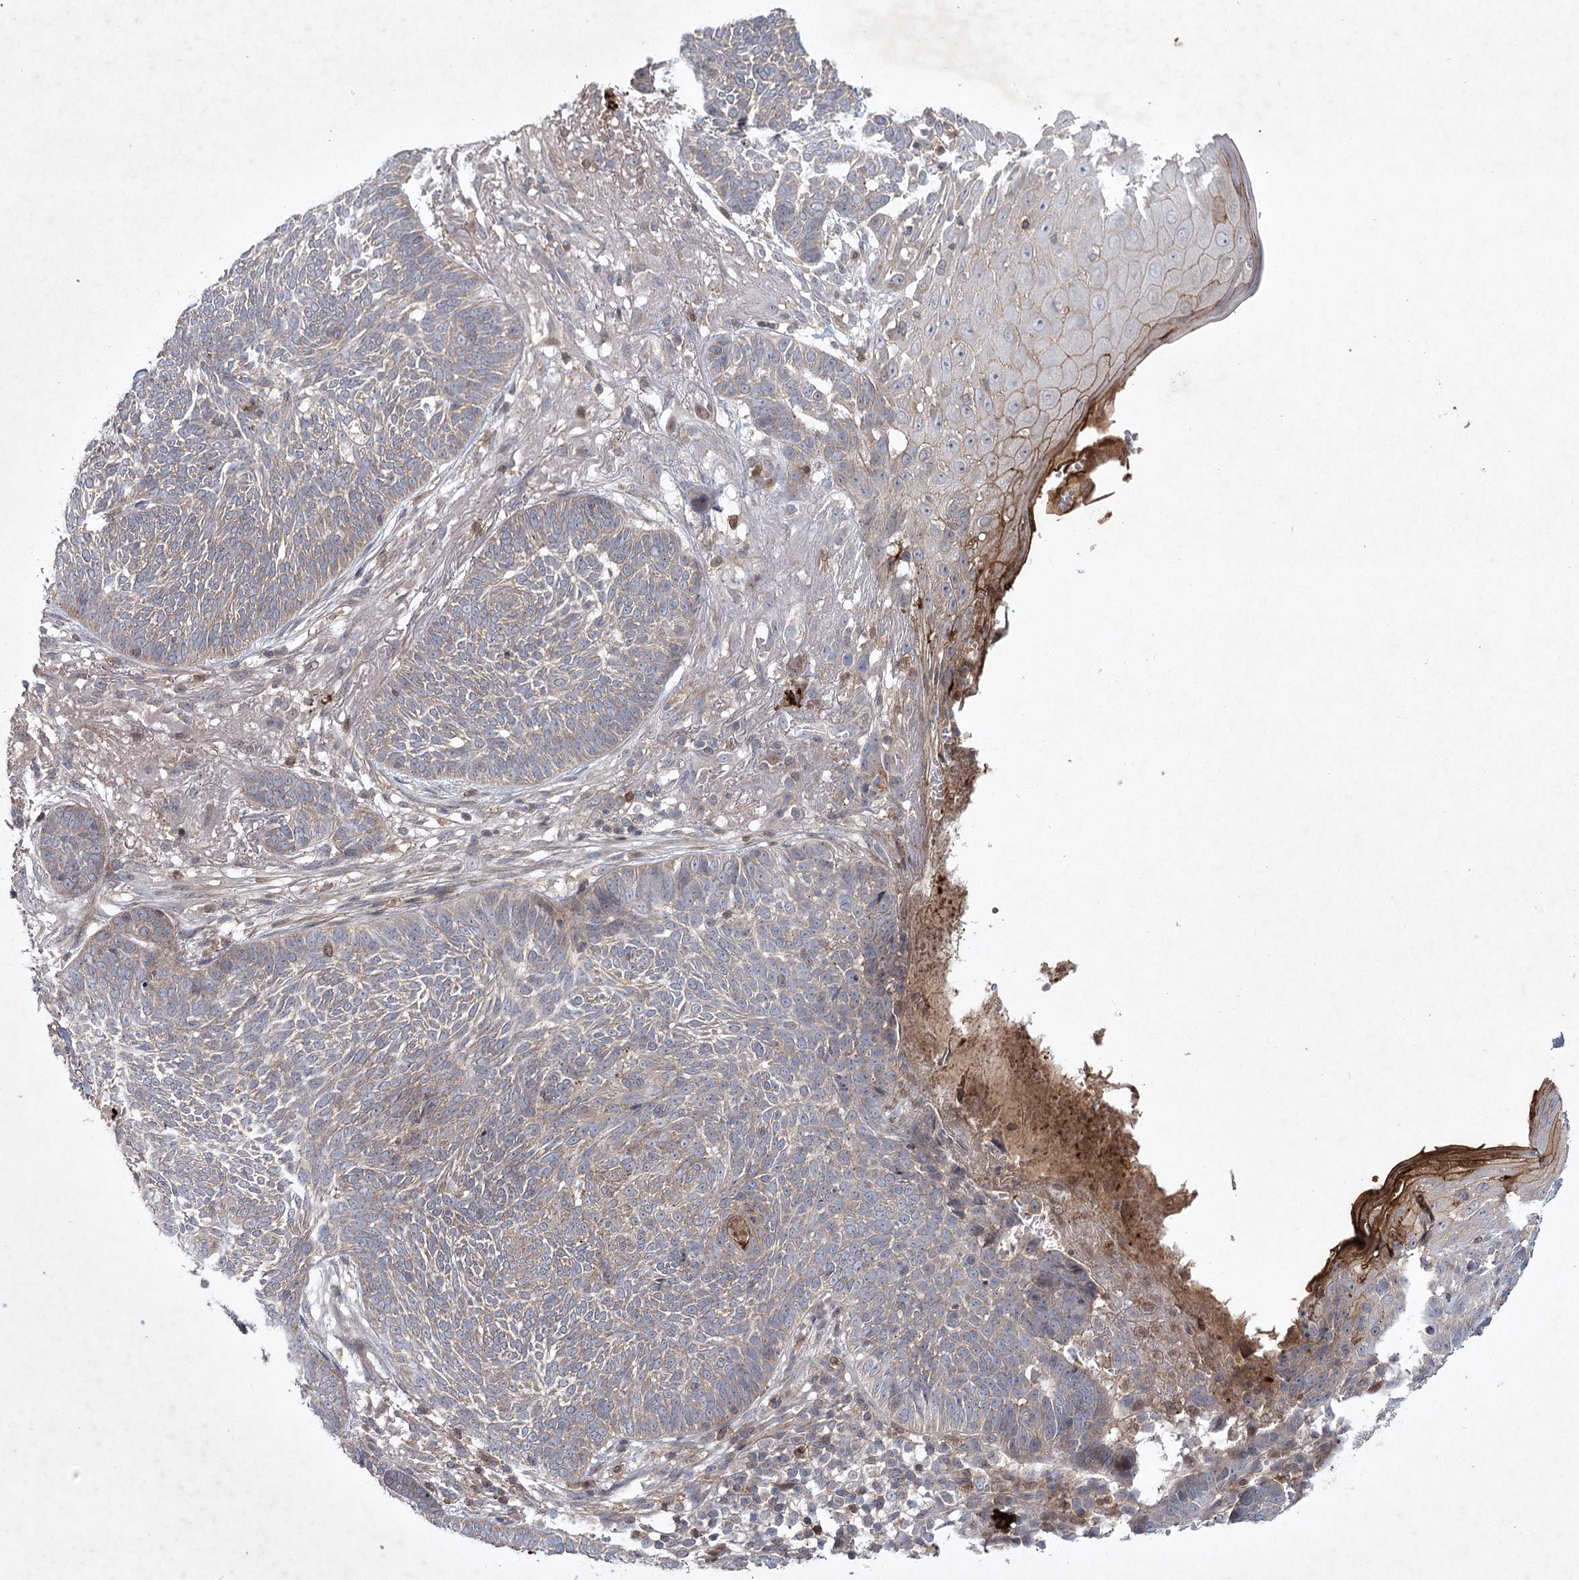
{"staining": {"intensity": "weak", "quantity": "<25%", "location": "cytoplasmic/membranous"}, "tissue": "skin cancer", "cell_type": "Tumor cells", "image_type": "cancer", "snomed": [{"axis": "morphology", "description": "Normal tissue, NOS"}, {"axis": "morphology", "description": "Basal cell carcinoma"}, {"axis": "topography", "description": "Skin"}], "caption": "Tumor cells show no significant protein positivity in skin cancer.", "gene": "MAP3K13", "patient": {"sex": "male", "age": 64}}